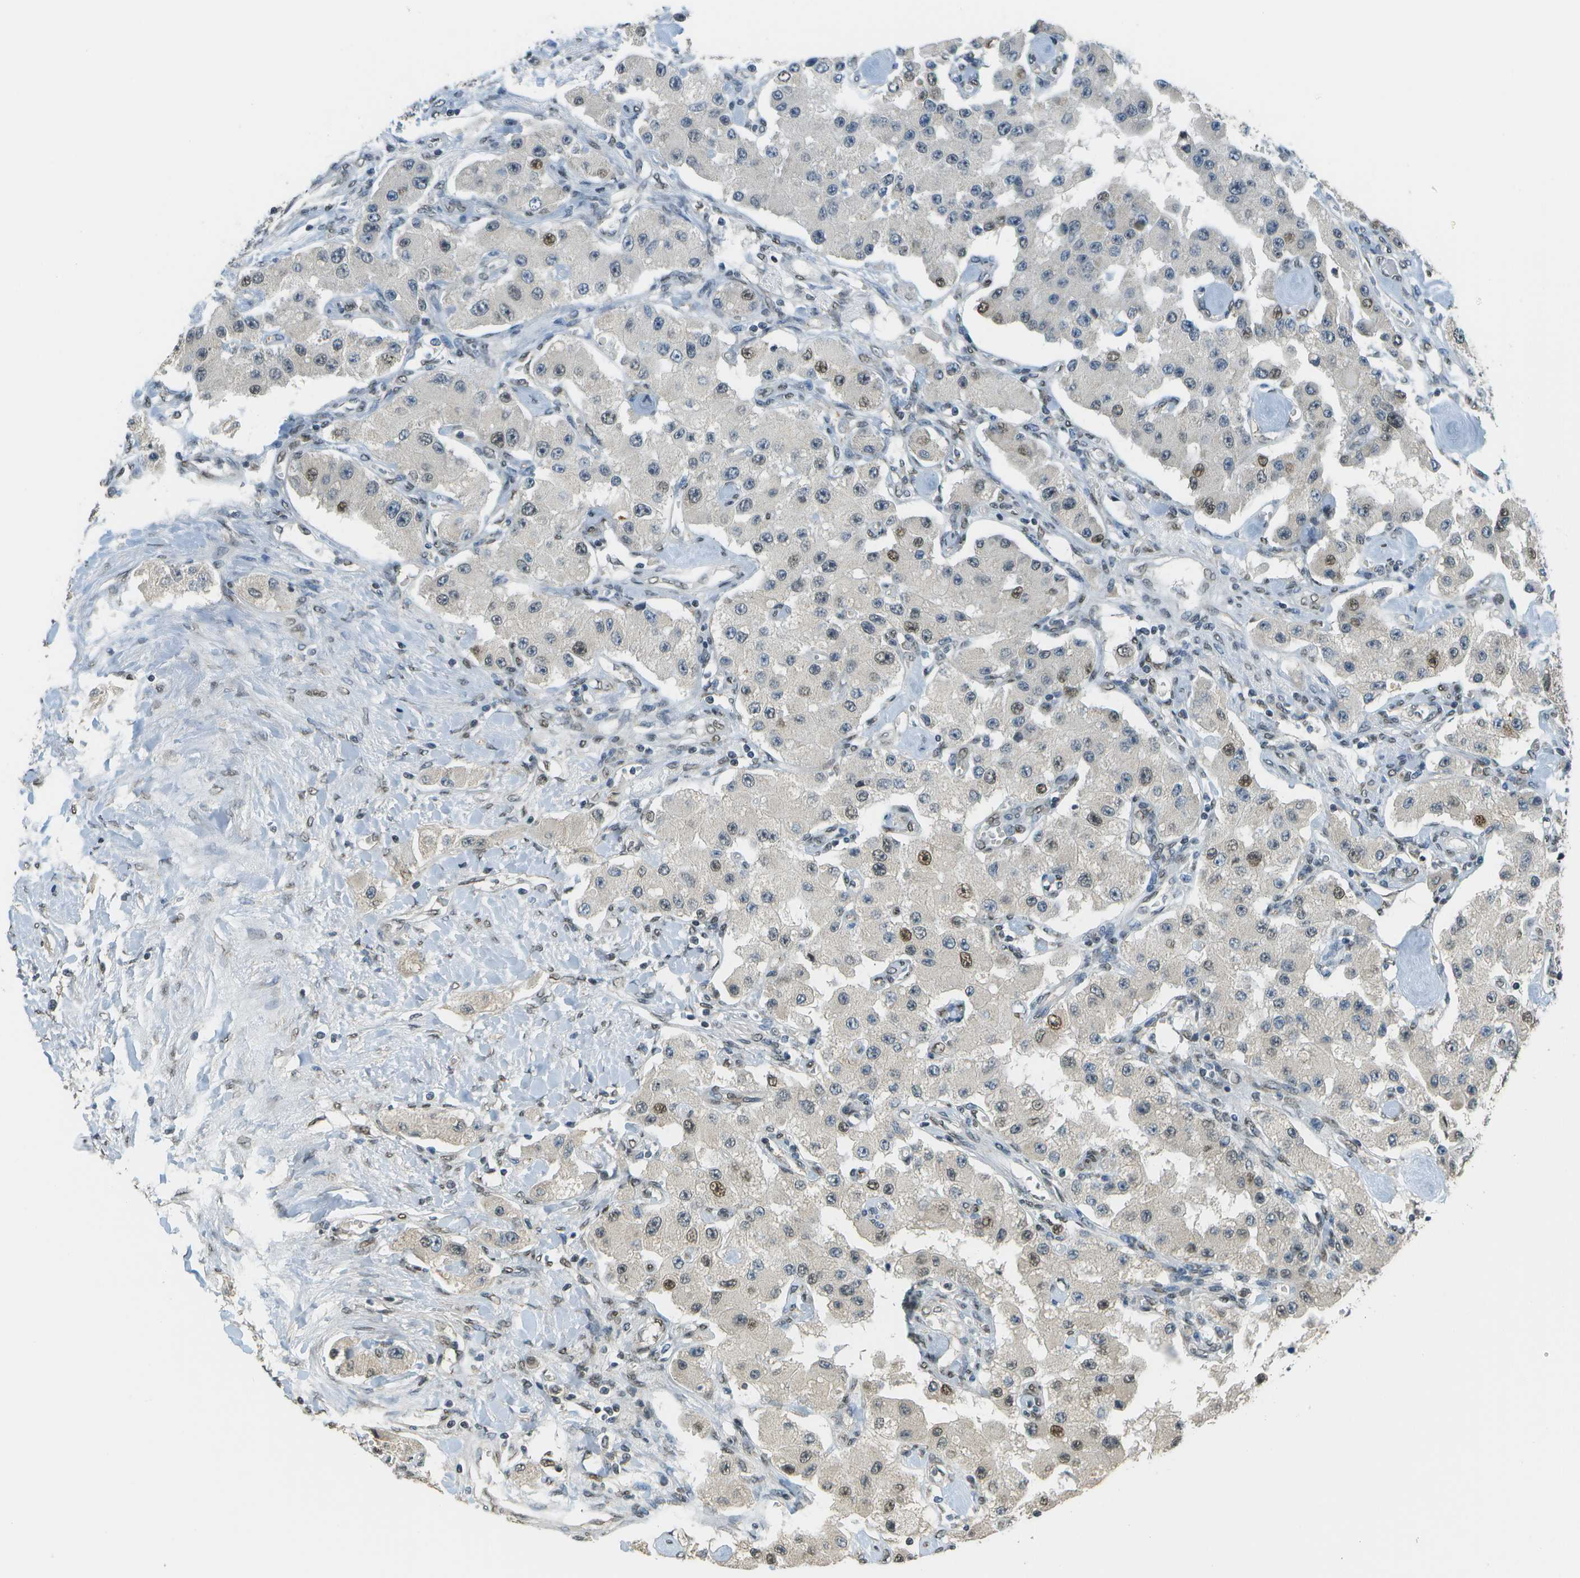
{"staining": {"intensity": "moderate", "quantity": "<25%", "location": "nuclear"}, "tissue": "carcinoid", "cell_type": "Tumor cells", "image_type": "cancer", "snomed": [{"axis": "morphology", "description": "Carcinoid, malignant, NOS"}, {"axis": "topography", "description": "Pancreas"}], "caption": "A micrograph of human carcinoid stained for a protein shows moderate nuclear brown staining in tumor cells.", "gene": "ABL2", "patient": {"sex": "male", "age": 41}}